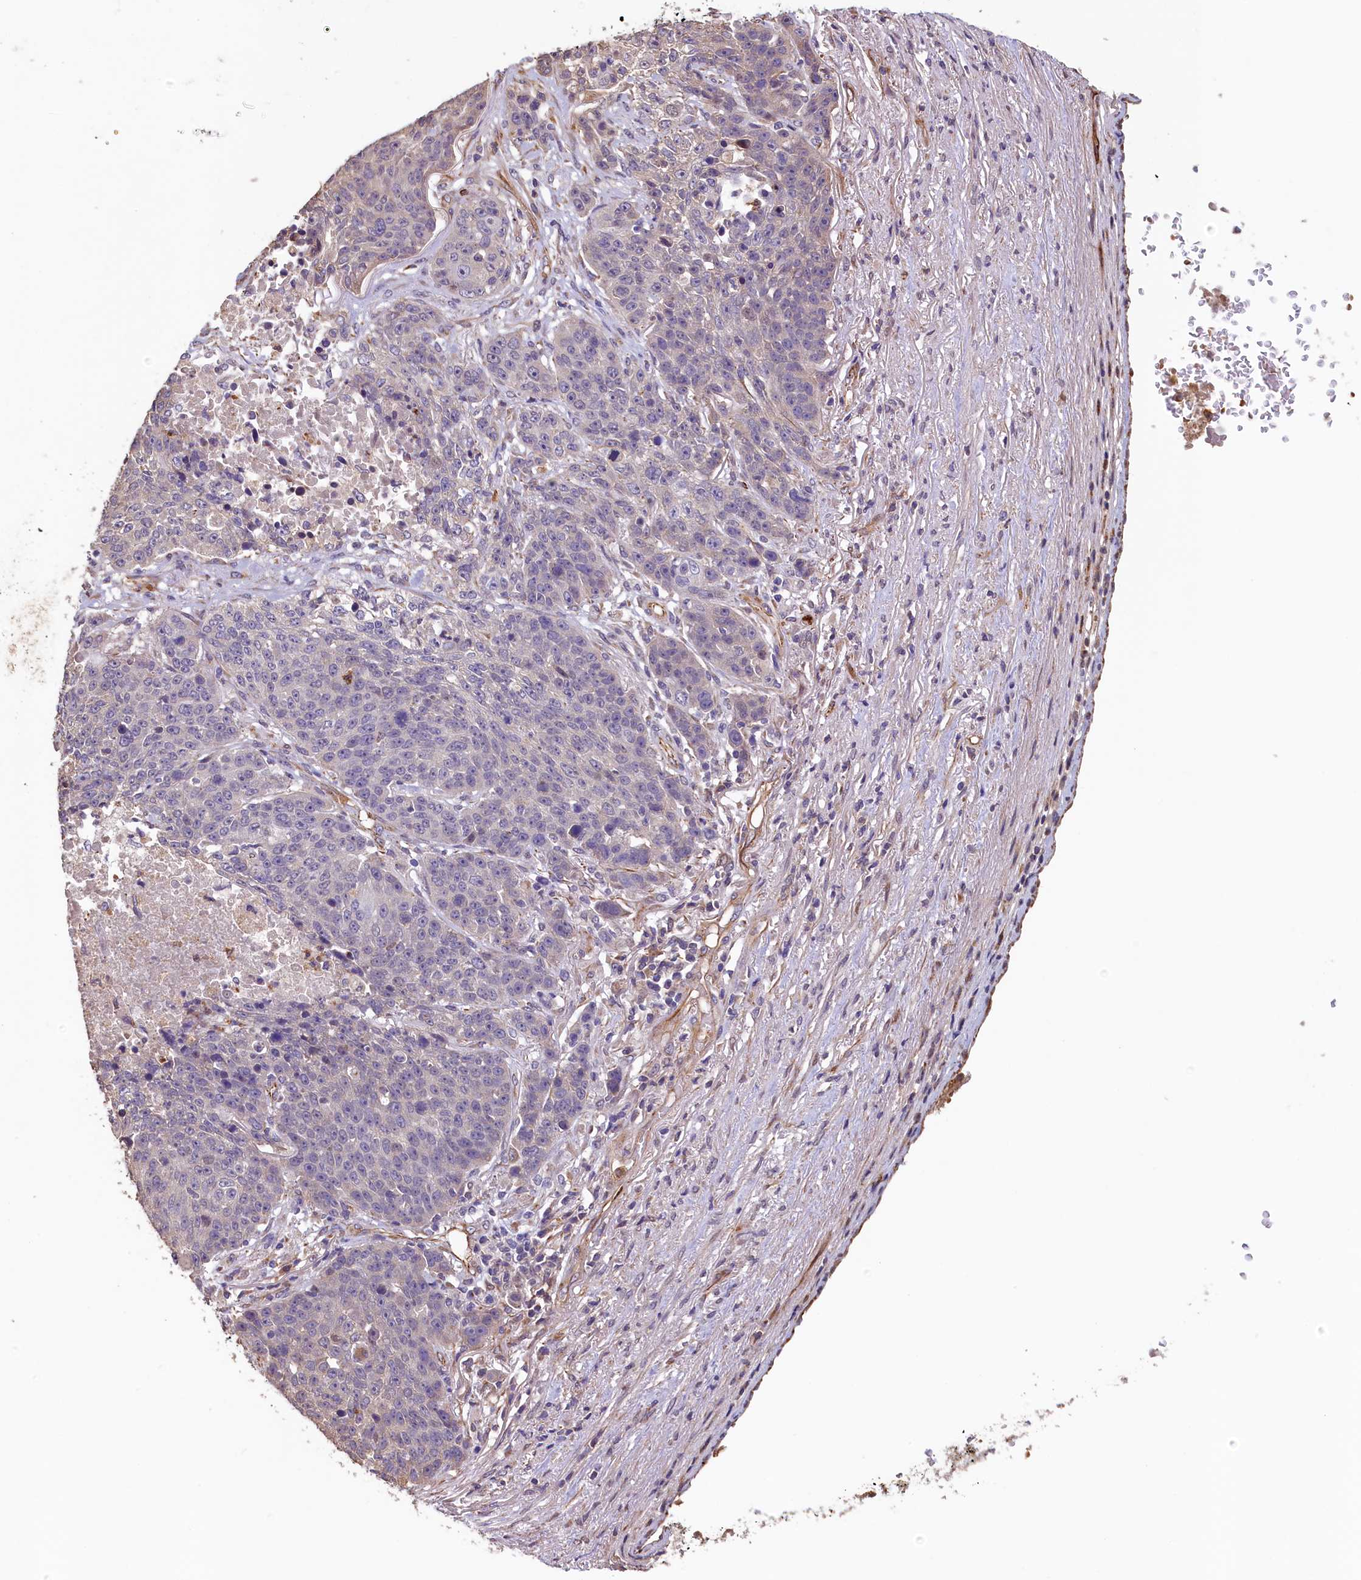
{"staining": {"intensity": "negative", "quantity": "none", "location": "none"}, "tissue": "lung cancer", "cell_type": "Tumor cells", "image_type": "cancer", "snomed": [{"axis": "morphology", "description": "Normal tissue, NOS"}, {"axis": "morphology", "description": "Squamous cell carcinoma, NOS"}, {"axis": "topography", "description": "Lymph node"}, {"axis": "topography", "description": "Lung"}], "caption": "High magnification brightfield microscopy of lung cancer (squamous cell carcinoma) stained with DAB (3,3'-diaminobenzidine) (brown) and counterstained with hematoxylin (blue): tumor cells show no significant expression. Brightfield microscopy of IHC stained with DAB (brown) and hematoxylin (blue), captured at high magnification.", "gene": "ACSBG1", "patient": {"sex": "male", "age": 66}}